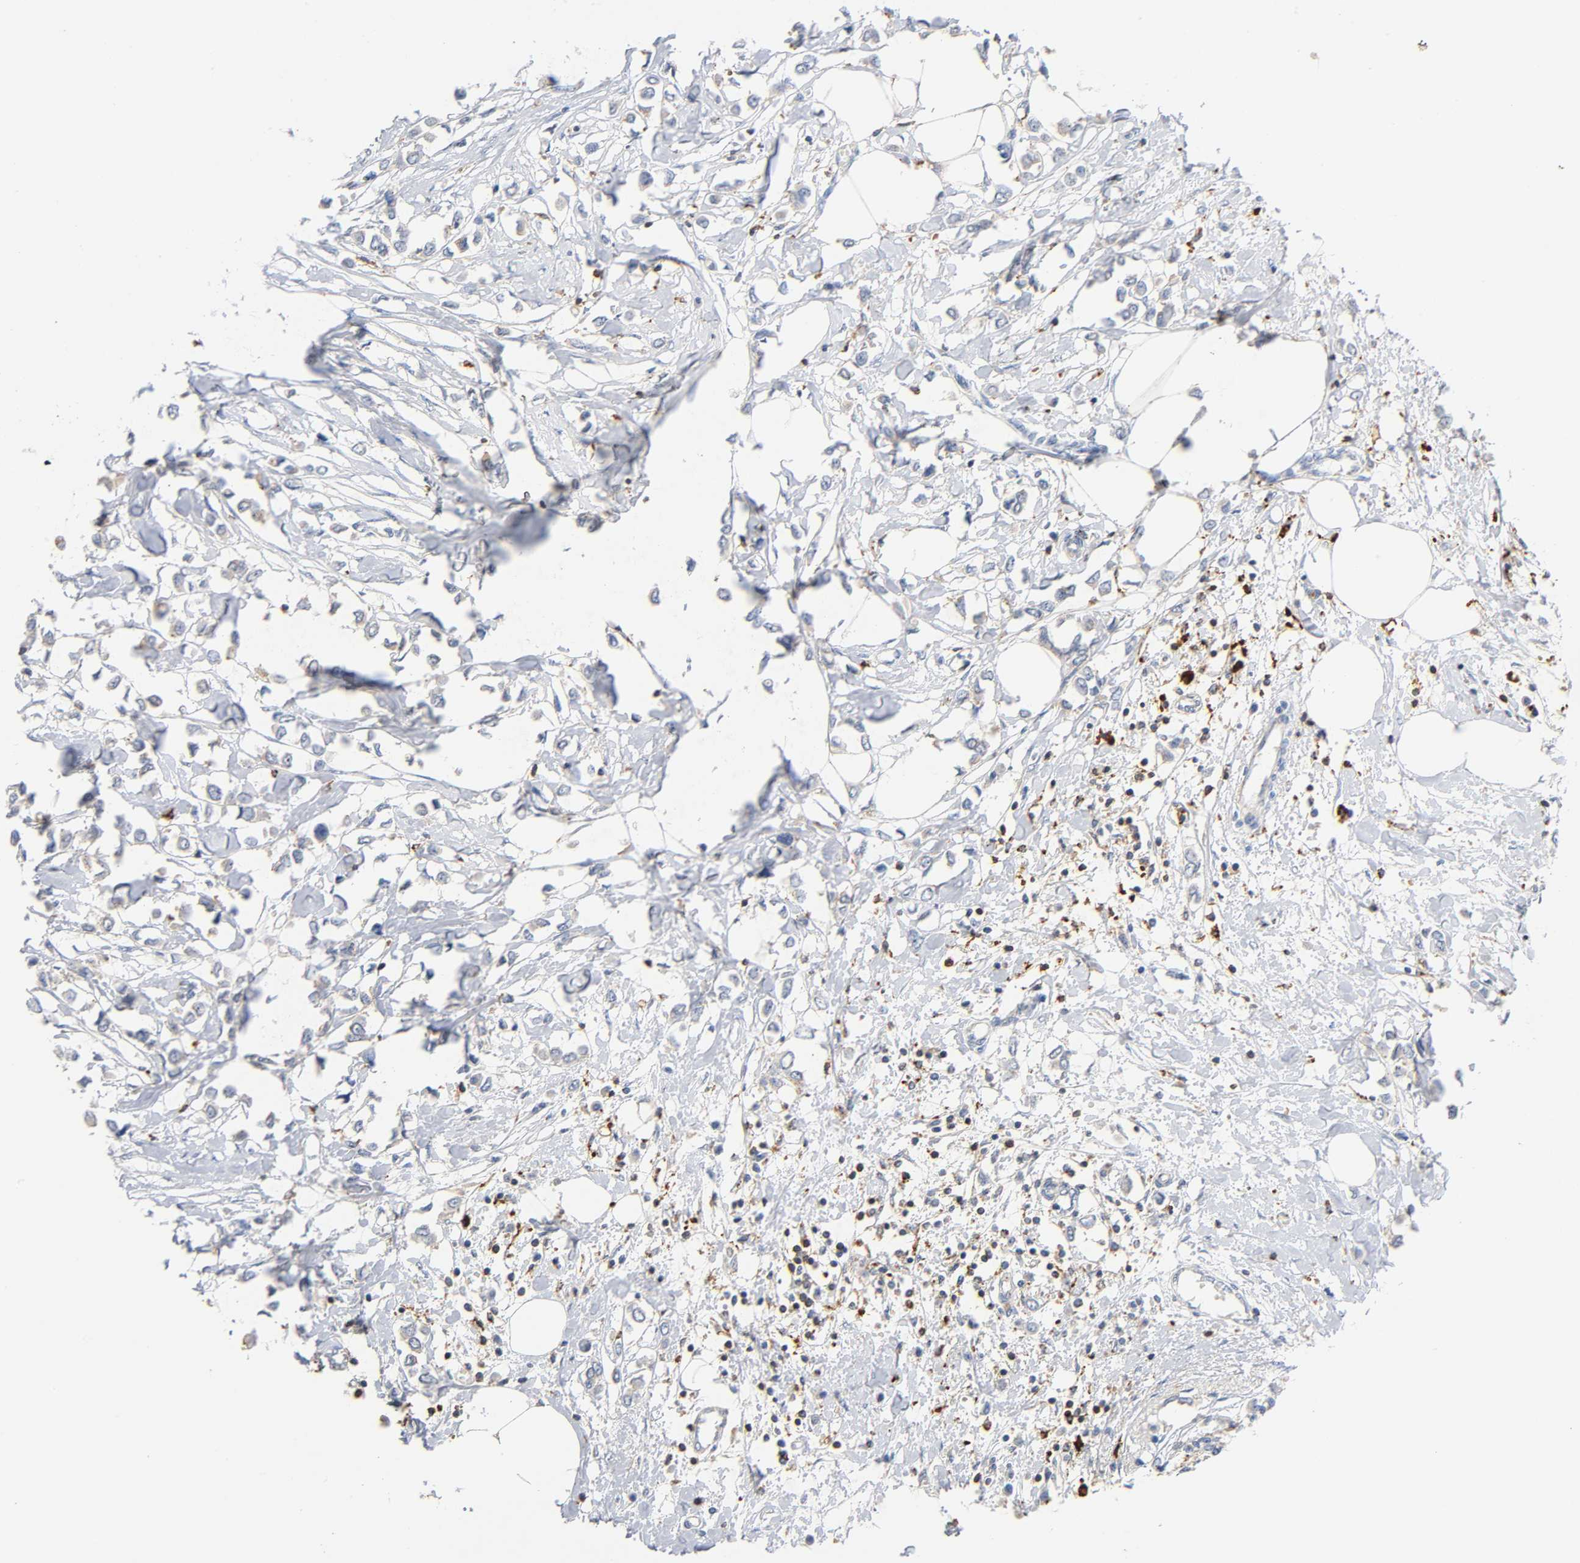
{"staining": {"intensity": "negative", "quantity": "none", "location": "none"}, "tissue": "breast cancer", "cell_type": "Tumor cells", "image_type": "cancer", "snomed": [{"axis": "morphology", "description": "Lobular carcinoma"}, {"axis": "topography", "description": "Breast"}], "caption": "Protein analysis of breast lobular carcinoma exhibits no significant expression in tumor cells.", "gene": "UCKL1", "patient": {"sex": "female", "age": 51}}